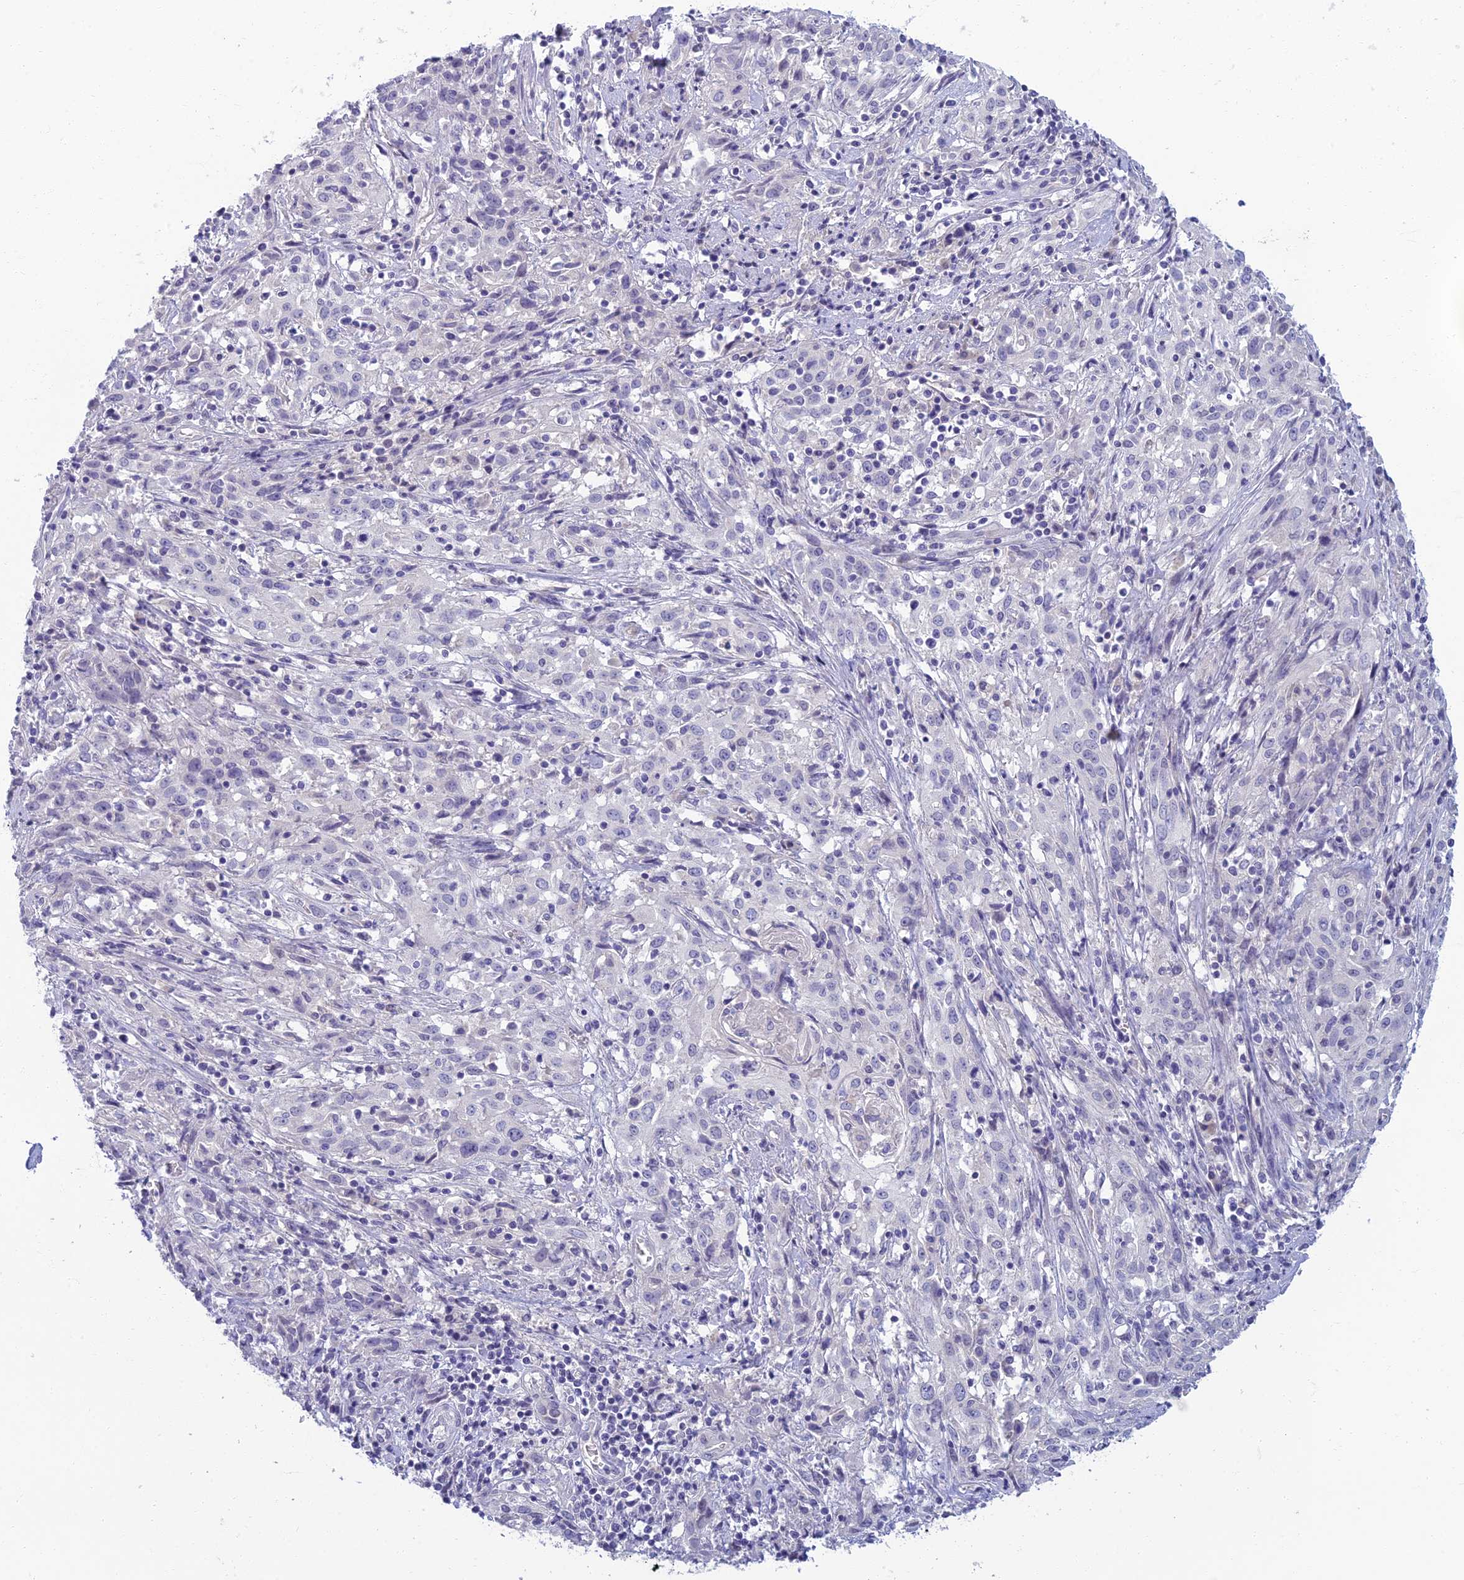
{"staining": {"intensity": "negative", "quantity": "none", "location": "none"}, "tissue": "cervical cancer", "cell_type": "Tumor cells", "image_type": "cancer", "snomed": [{"axis": "morphology", "description": "Squamous cell carcinoma, NOS"}, {"axis": "topography", "description": "Cervix"}], "caption": "There is no significant expression in tumor cells of squamous cell carcinoma (cervical). (Brightfield microscopy of DAB (3,3'-diaminobenzidine) immunohistochemistry at high magnification).", "gene": "SLC25A41", "patient": {"sex": "female", "age": 57}}